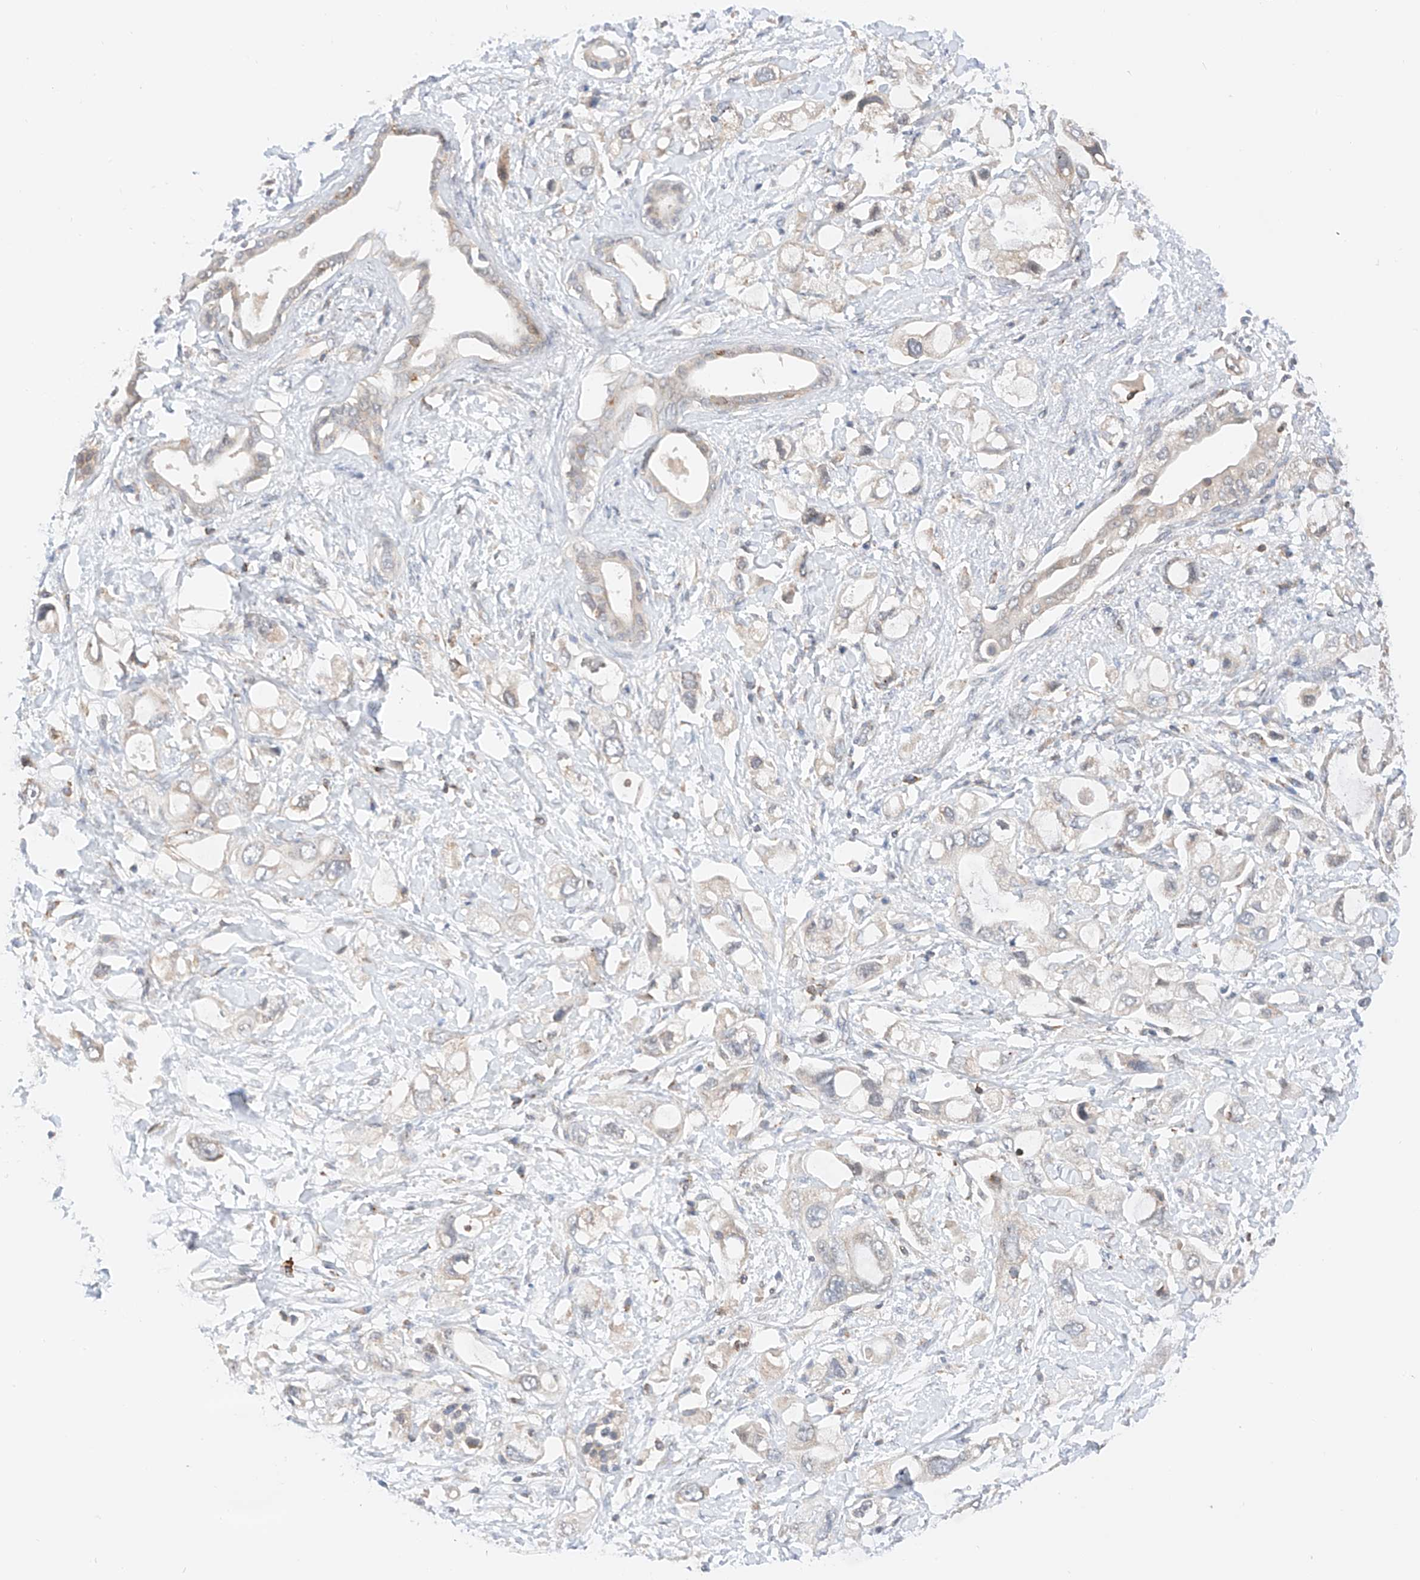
{"staining": {"intensity": "weak", "quantity": "<25%", "location": "cytoplasmic/membranous"}, "tissue": "pancreatic cancer", "cell_type": "Tumor cells", "image_type": "cancer", "snomed": [{"axis": "morphology", "description": "Adenocarcinoma, NOS"}, {"axis": "topography", "description": "Pancreas"}], "caption": "The immunohistochemistry (IHC) photomicrograph has no significant staining in tumor cells of pancreatic adenocarcinoma tissue.", "gene": "MFN2", "patient": {"sex": "female", "age": 56}}